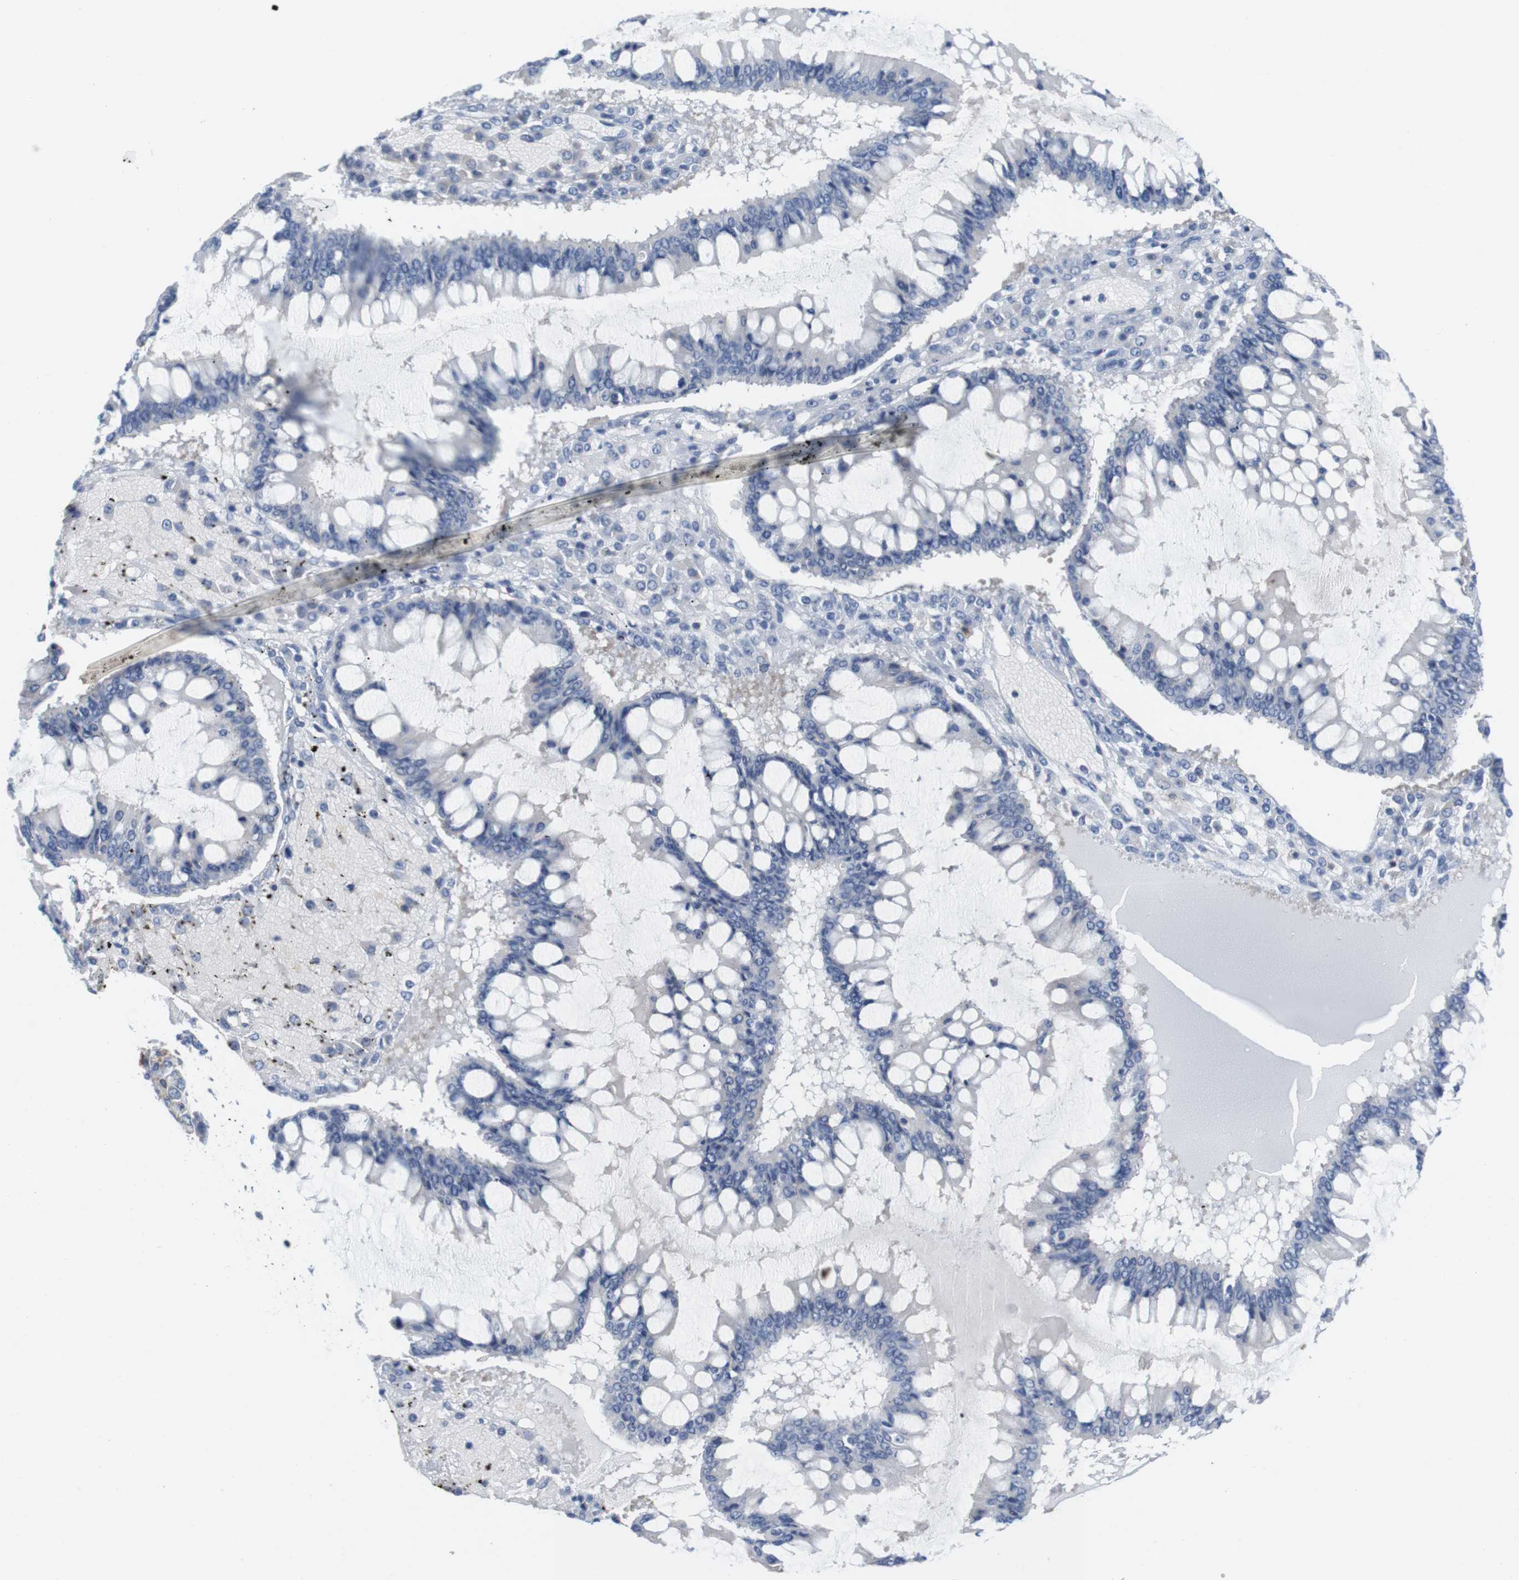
{"staining": {"intensity": "negative", "quantity": "none", "location": "none"}, "tissue": "ovarian cancer", "cell_type": "Tumor cells", "image_type": "cancer", "snomed": [{"axis": "morphology", "description": "Cystadenocarcinoma, mucinous, NOS"}, {"axis": "topography", "description": "Ovary"}], "caption": "An image of human ovarian cancer is negative for staining in tumor cells. (DAB IHC, high magnification).", "gene": "CNGA2", "patient": {"sex": "female", "age": 73}}